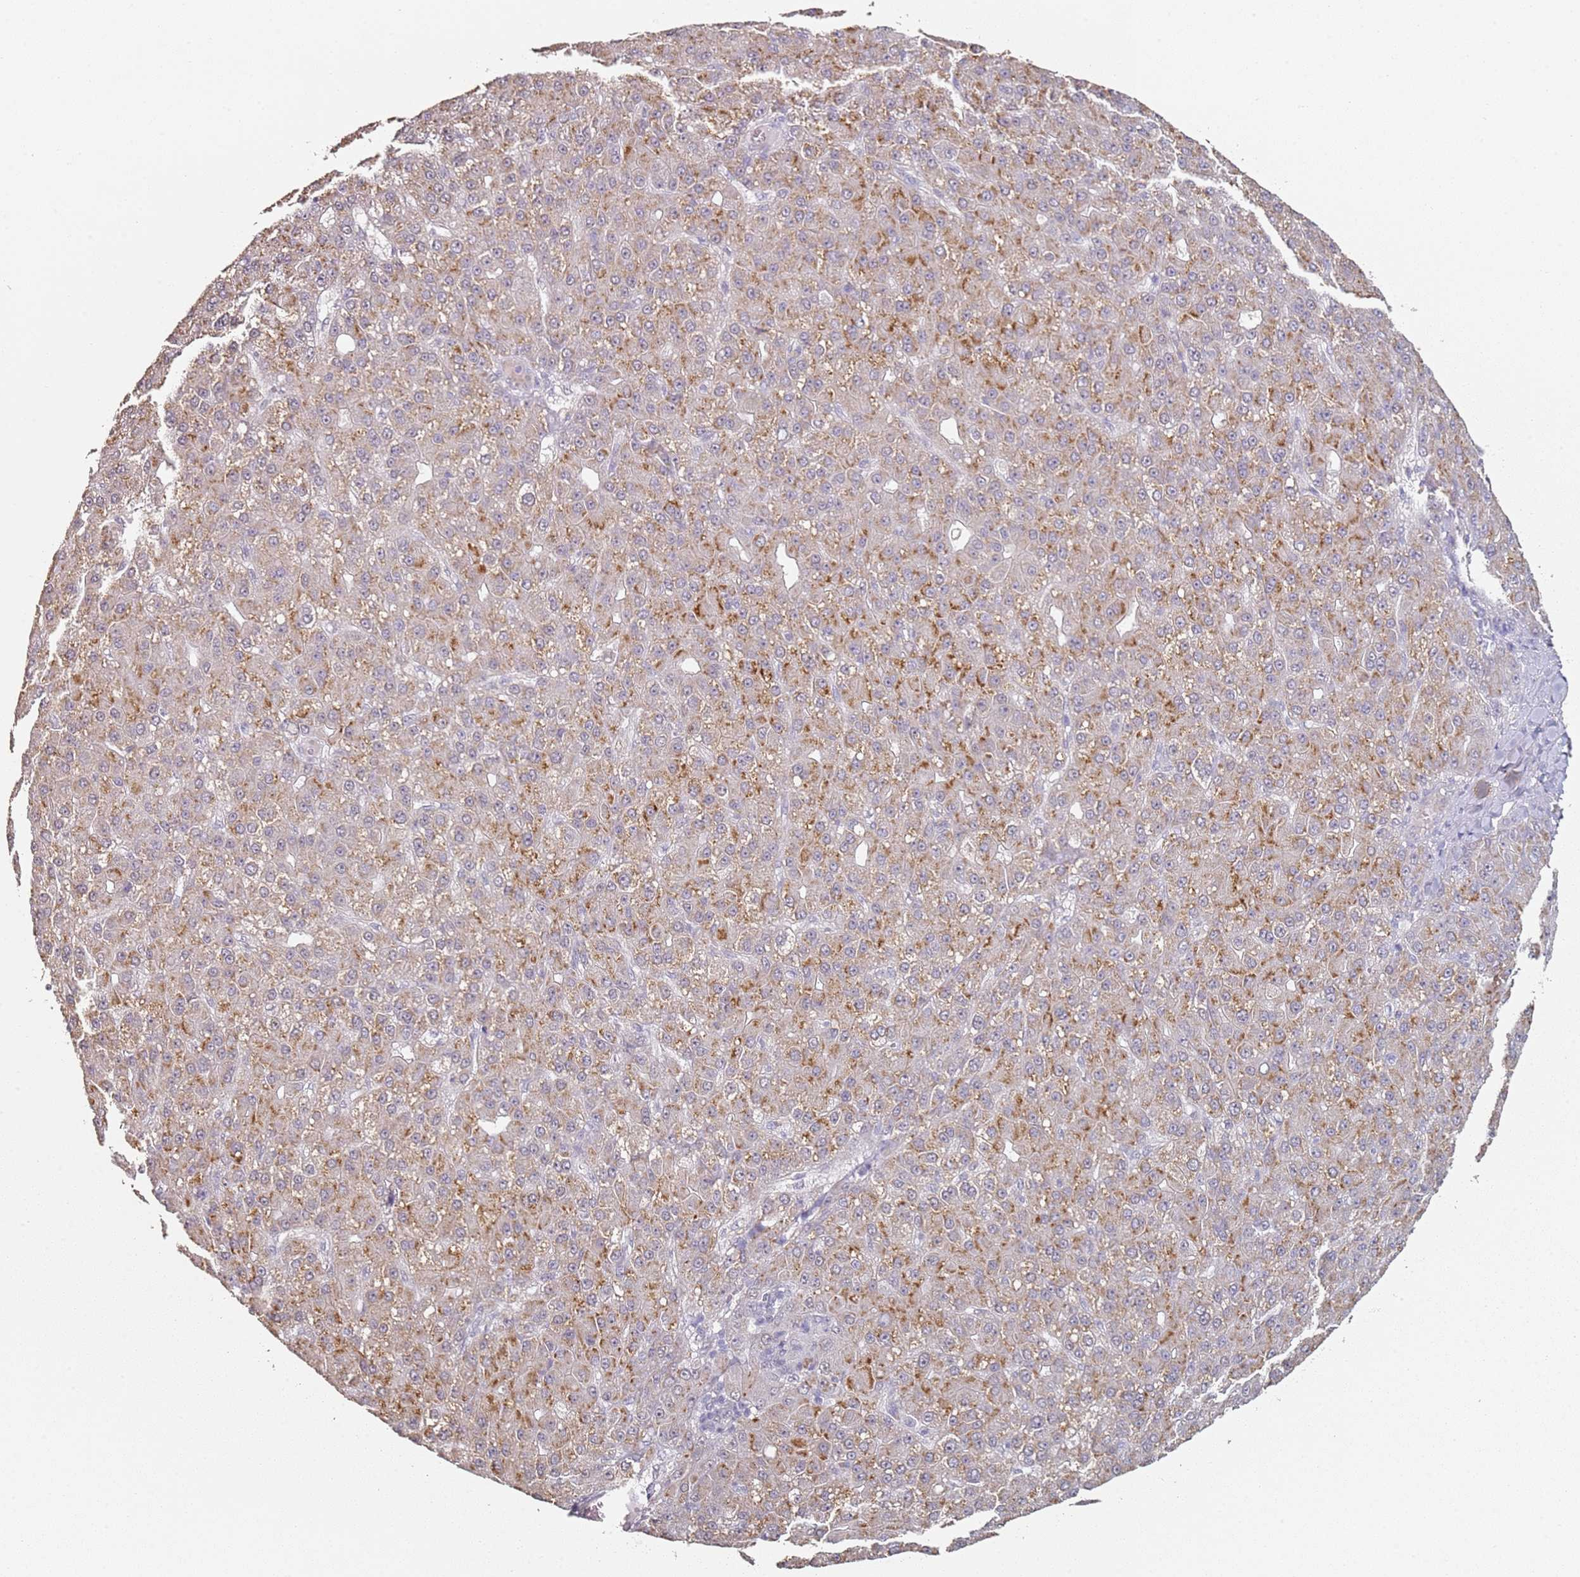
{"staining": {"intensity": "strong", "quantity": "25%-75%", "location": "cytoplasmic/membranous"}, "tissue": "liver cancer", "cell_type": "Tumor cells", "image_type": "cancer", "snomed": [{"axis": "morphology", "description": "Carcinoma, Hepatocellular, NOS"}, {"axis": "topography", "description": "Liver"}], "caption": "Human liver hepatocellular carcinoma stained with a brown dye exhibits strong cytoplasmic/membranous positive positivity in about 25%-75% of tumor cells.", "gene": "DNAH11", "patient": {"sex": "male", "age": 67}}